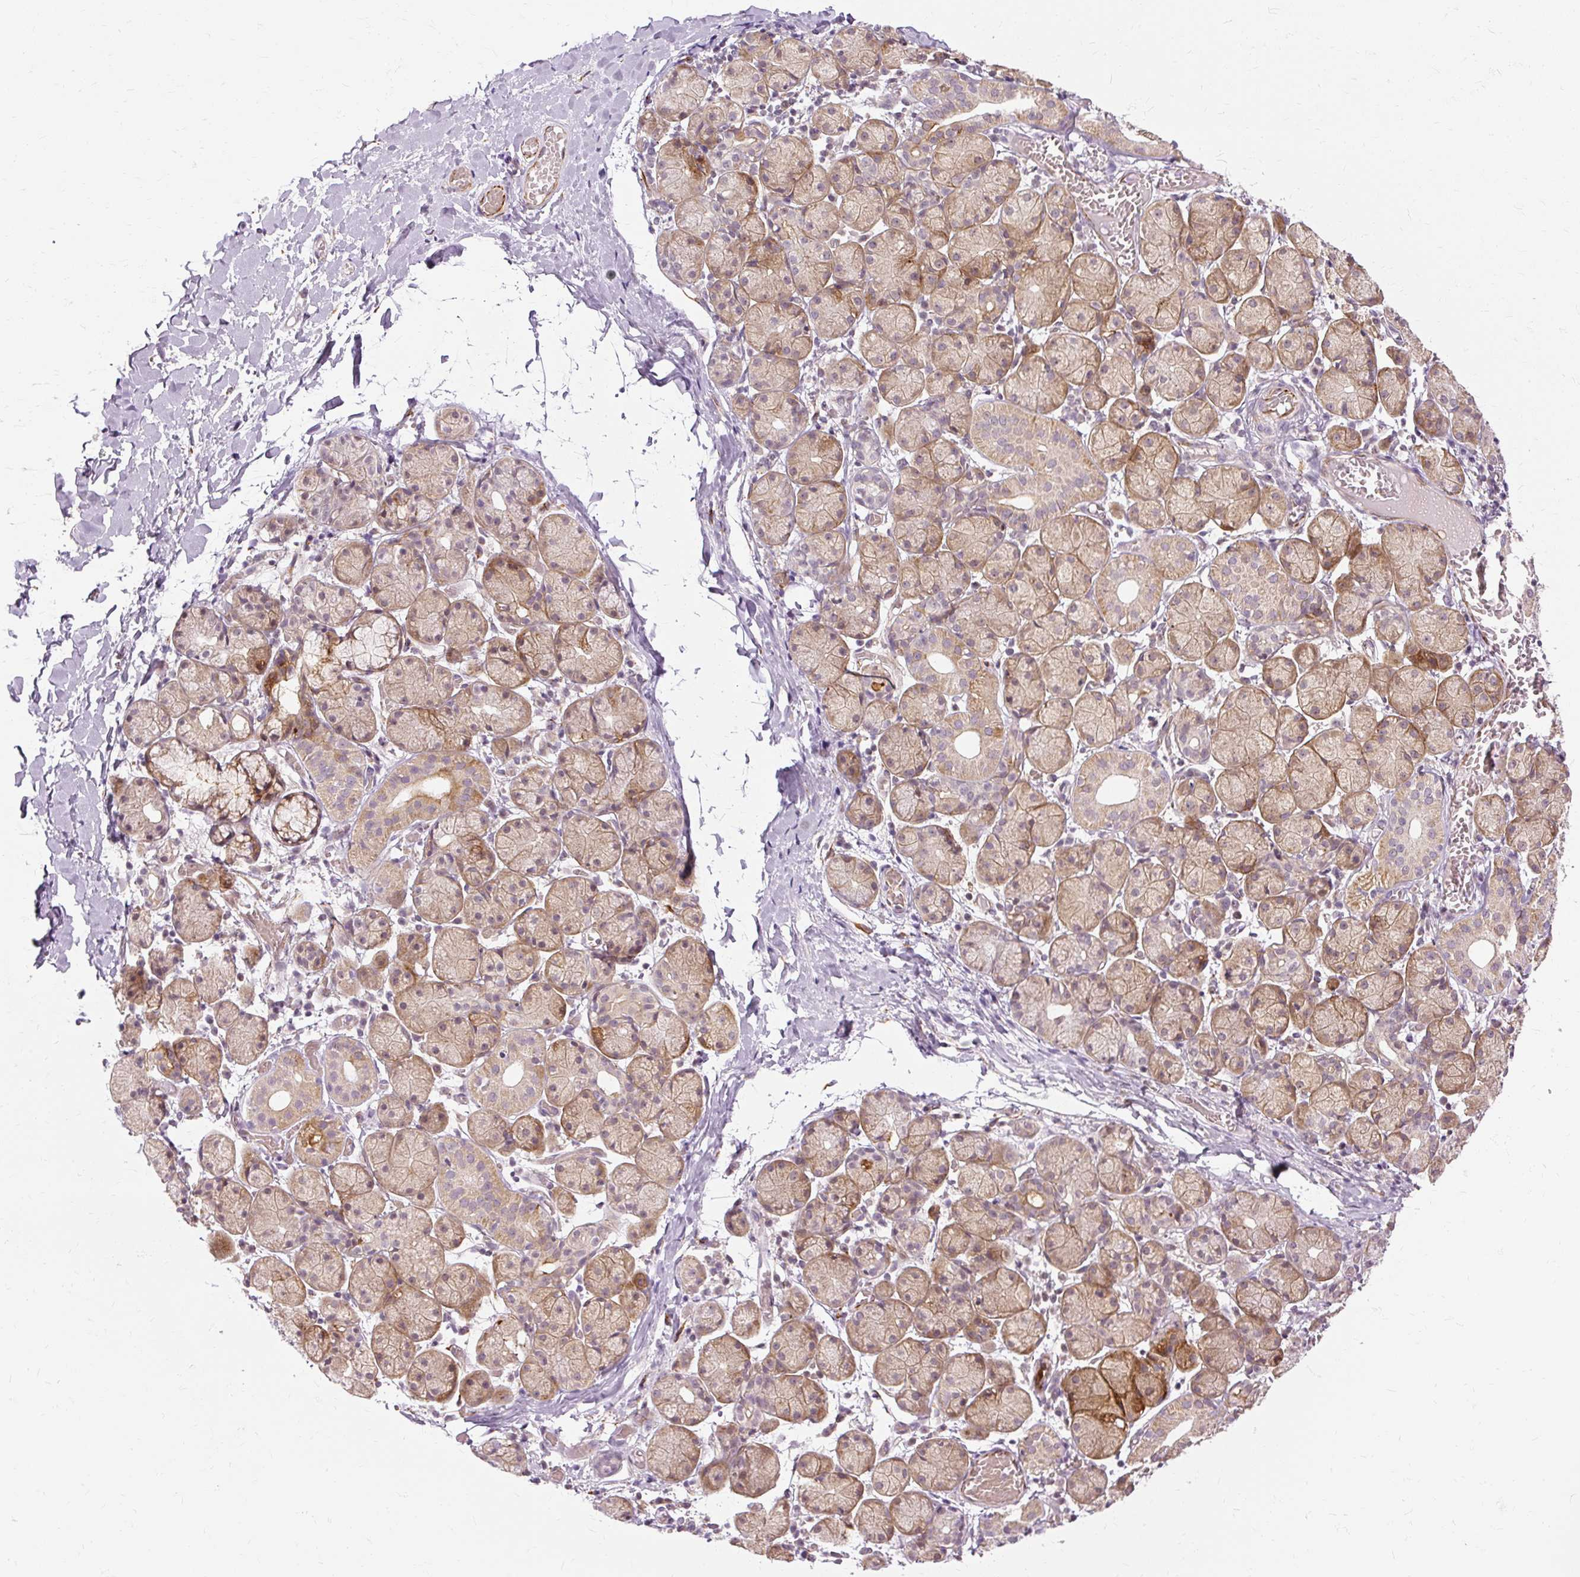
{"staining": {"intensity": "moderate", "quantity": ">75%", "location": "cytoplasmic/membranous"}, "tissue": "salivary gland", "cell_type": "Glandular cells", "image_type": "normal", "snomed": [{"axis": "morphology", "description": "Normal tissue, NOS"}, {"axis": "topography", "description": "Salivary gland"}], "caption": "Immunohistochemical staining of unremarkable human salivary gland exhibits >75% levels of moderate cytoplasmic/membranous protein positivity in approximately >75% of glandular cells.", "gene": "MMACHC", "patient": {"sex": "female", "age": 24}}